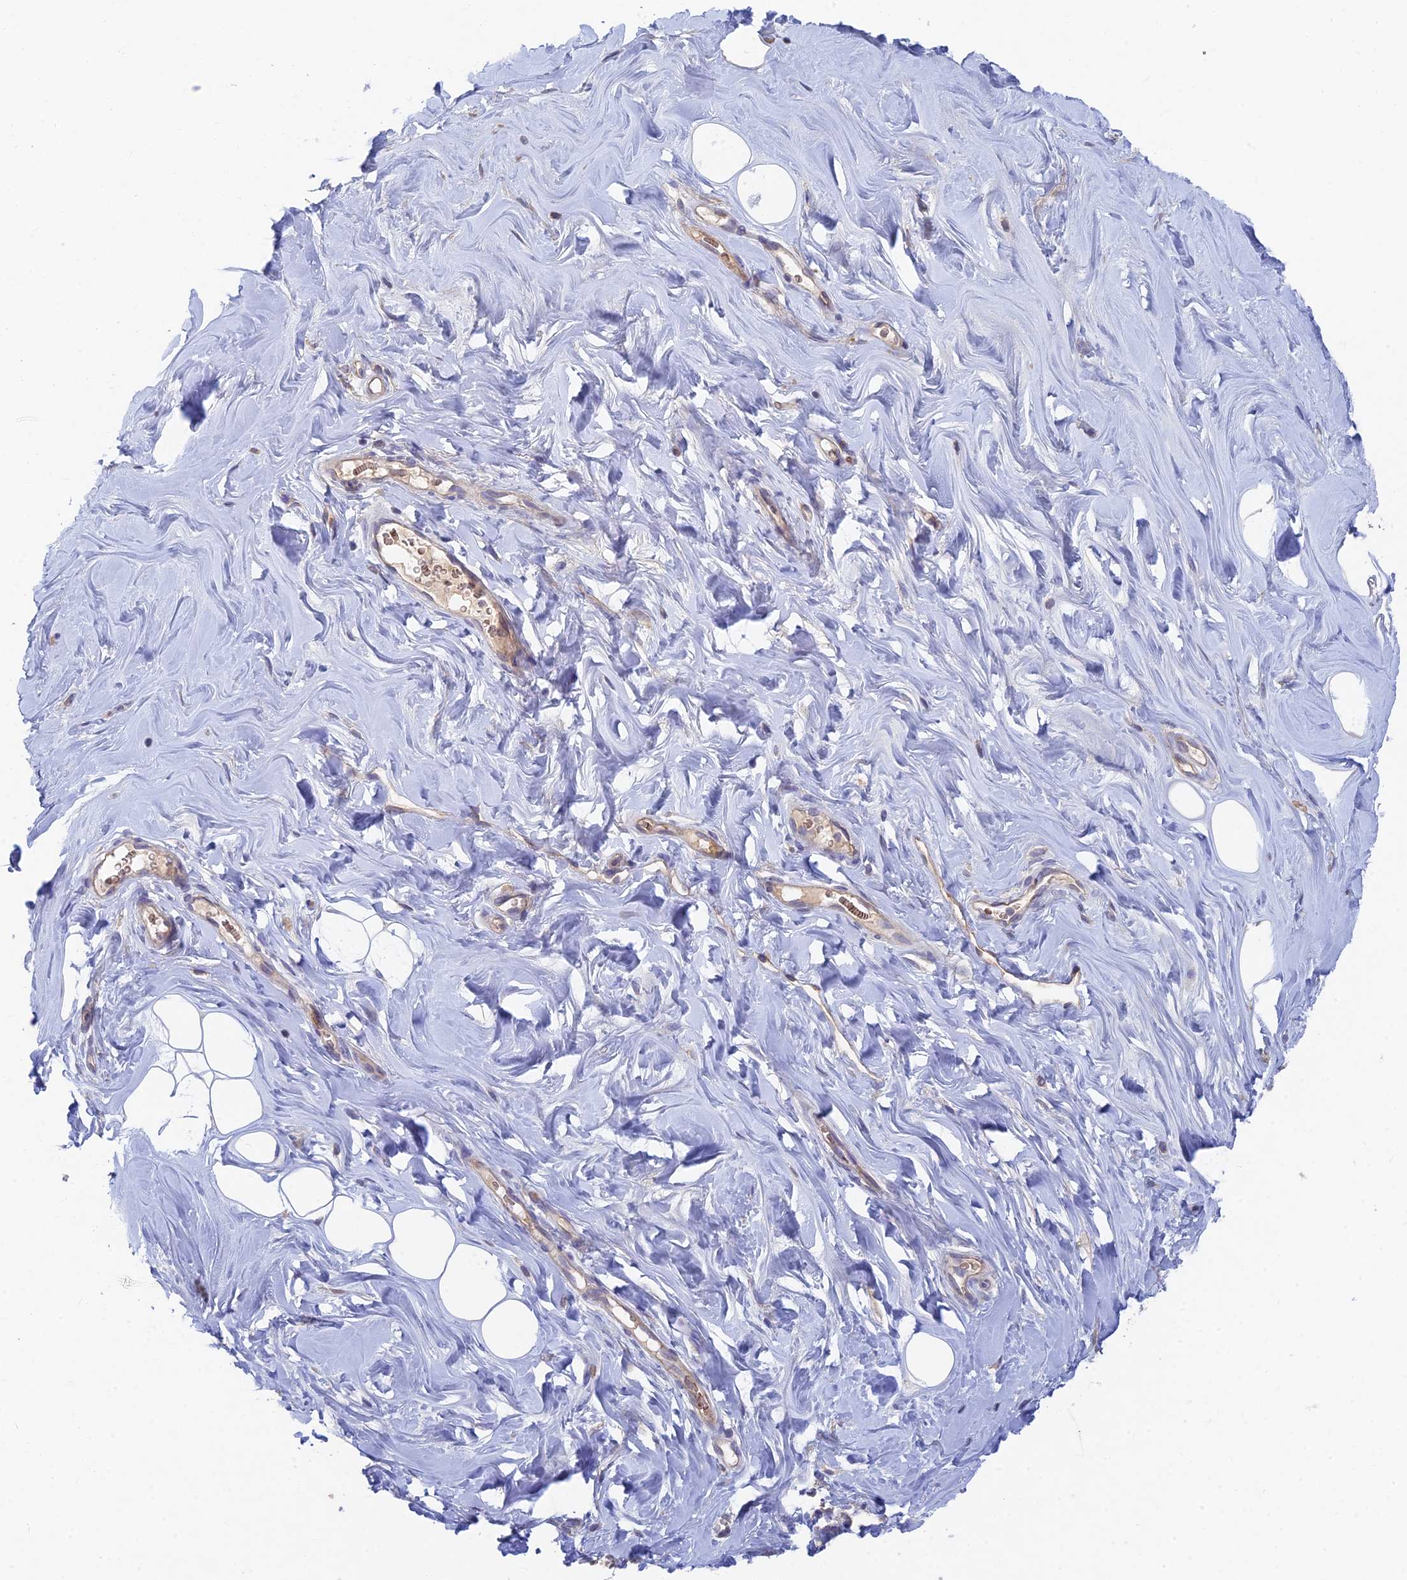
{"staining": {"intensity": "negative", "quantity": "none", "location": "none"}, "tissue": "adipose tissue", "cell_type": "Adipocytes", "image_type": "normal", "snomed": [{"axis": "morphology", "description": "Normal tissue, NOS"}, {"axis": "topography", "description": "Breast"}], "caption": "Immunohistochemistry (IHC) image of unremarkable adipose tissue: adipose tissue stained with DAB reveals no significant protein staining in adipocytes. Nuclei are stained in blue.", "gene": "ARRDC1", "patient": {"sex": "female", "age": 26}}